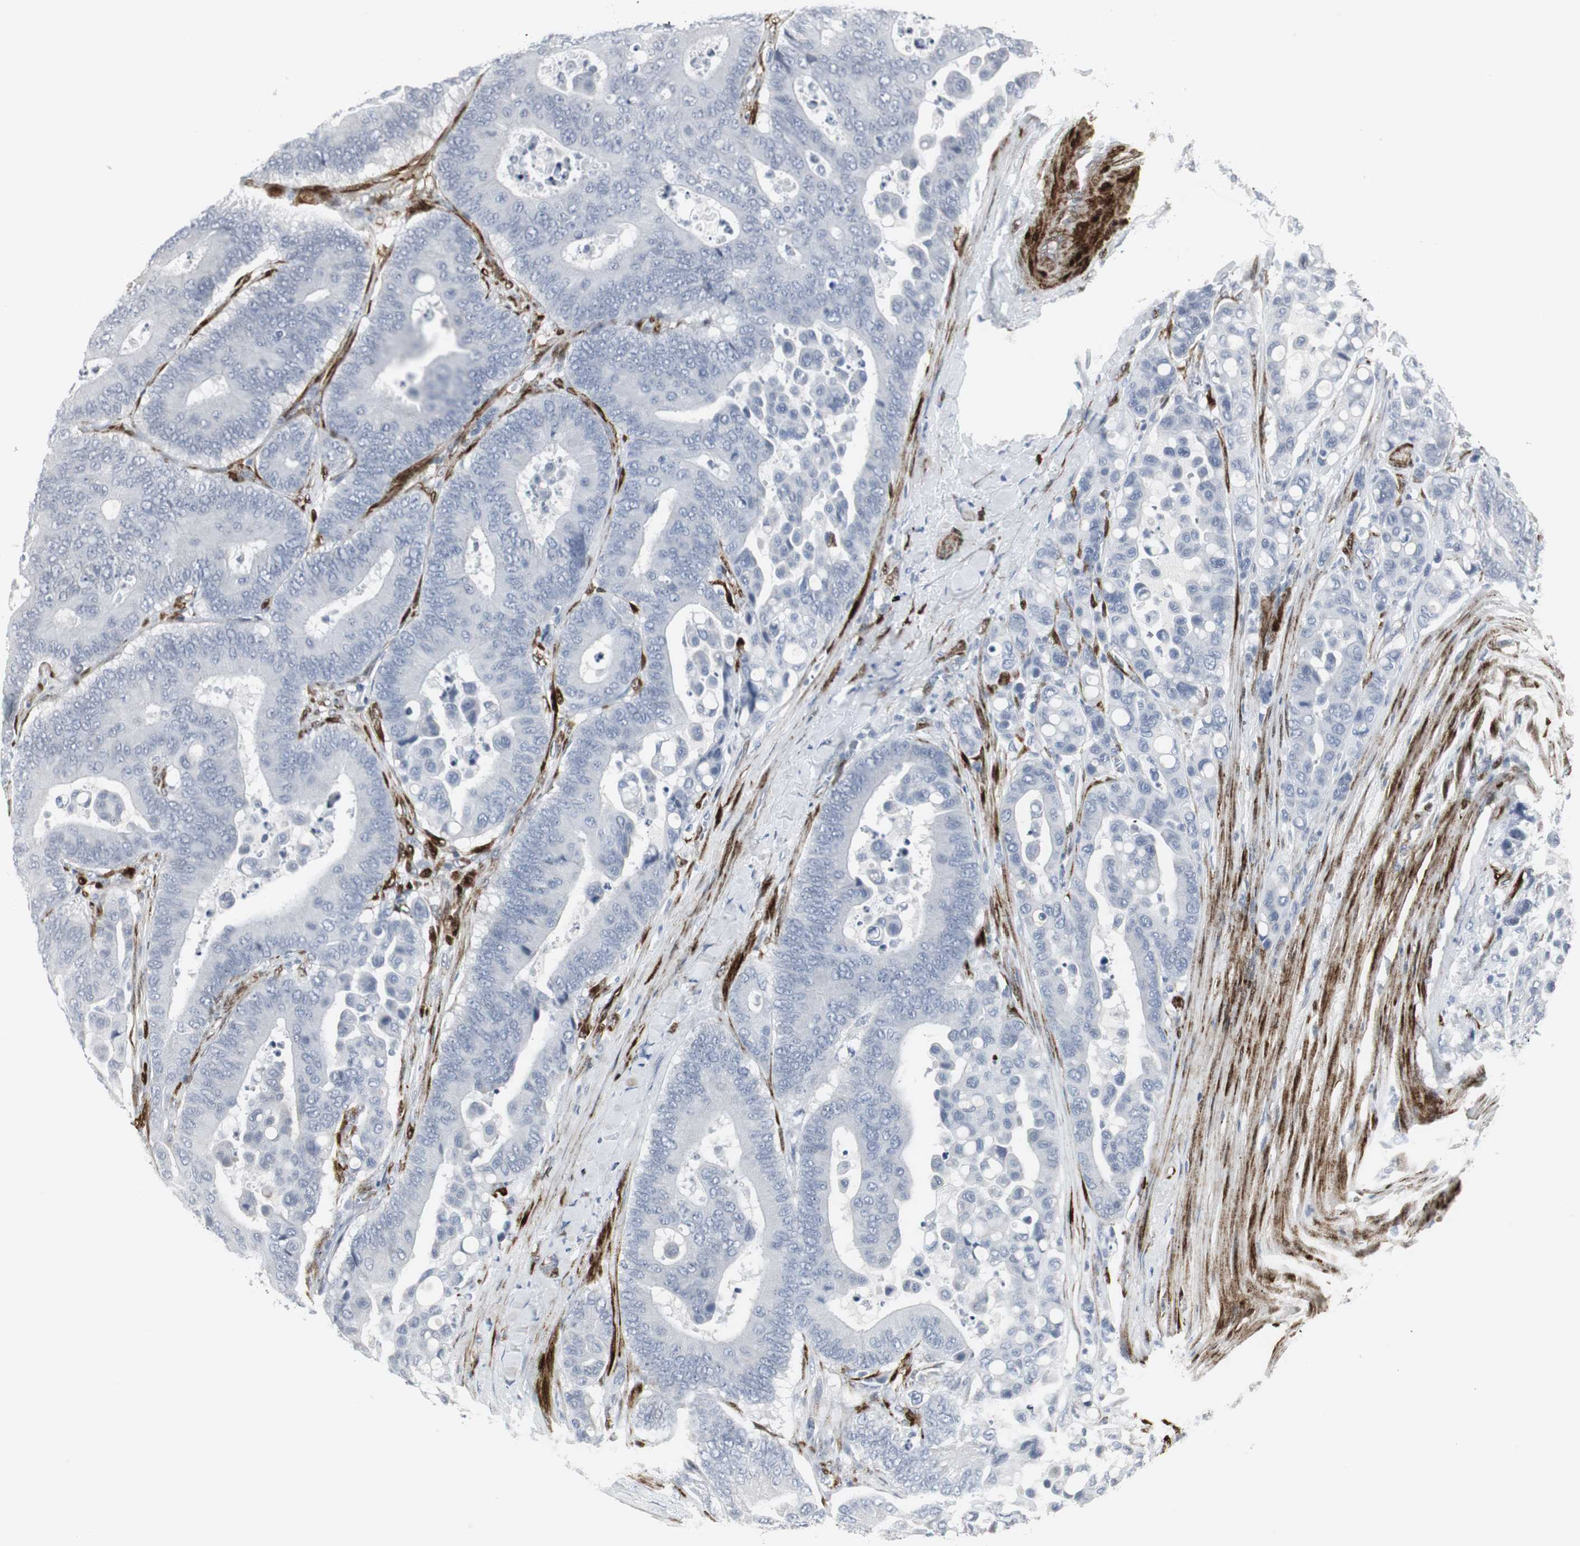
{"staining": {"intensity": "negative", "quantity": "none", "location": "none"}, "tissue": "colorectal cancer", "cell_type": "Tumor cells", "image_type": "cancer", "snomed": [{"axis": "morphology", "description": "Normal tissue, NOS"}, {"axis": "morphology", "description": "Adenocarcinoma, NOS"}, {"axis": "topography", "description": "Colon"}], "caption": "Immunohistochemistry (IHC) image of neoplastic tissue: colorectal cancer stained with DAB (3,3'-diaminobenzidine) exhibits no significant protein expression in tumor cells.", "gene": "PPP1R14A", "patient": {"sex": "male", "age": 82}}